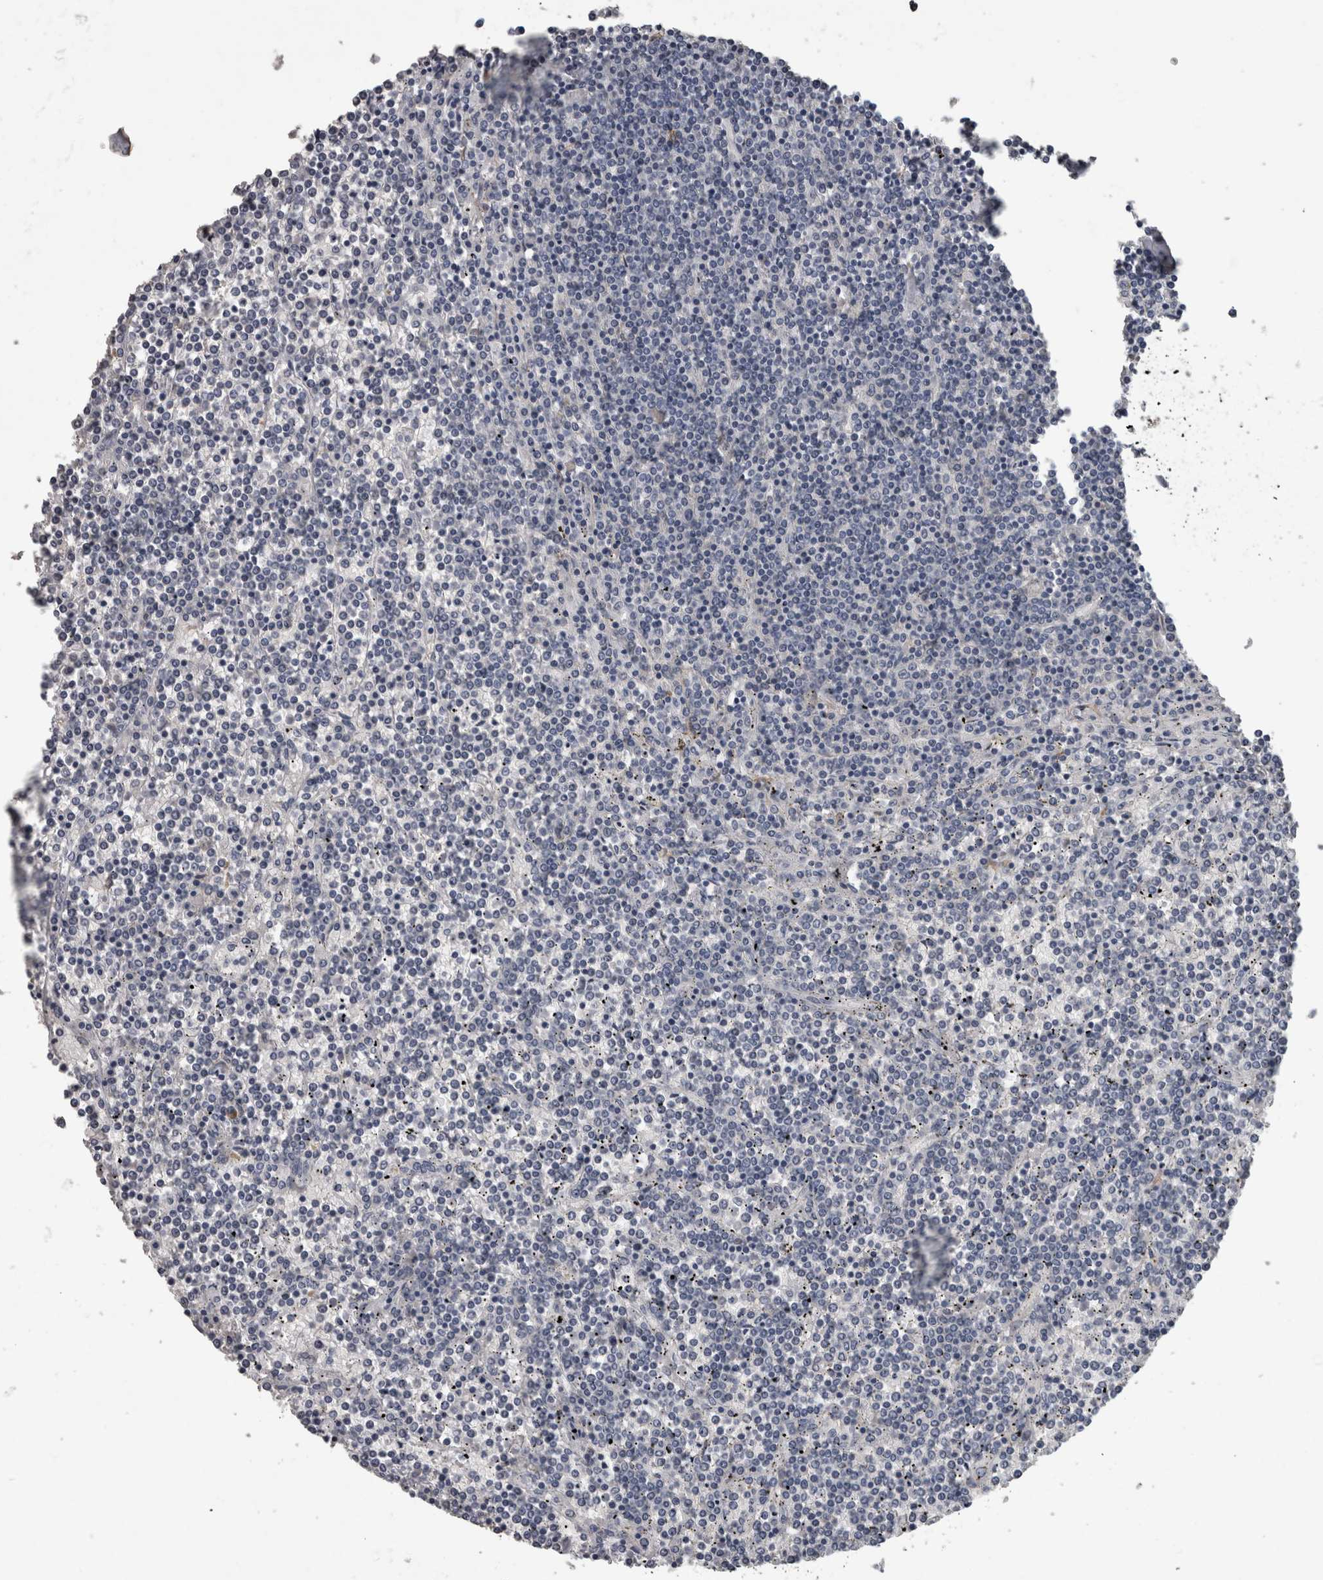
{"staining": {"intensity": "negative", "quantity": "none", "location": "none"}, "tissue": "lymphoma", "cell_type": "Tumor cells", "image_type": "cancer", "snomed": [{"axis": "morphology", "description": "Malignant lymphoma, non-Hodgkin's type, Low grade"}, {"axis": "topography", "description": "Spleen"}], "caption": "An IHC histopathology image of lymphoma is shown. There is no staining in tumor cells of lymphoma.", "gene": "EFEMP2", "patient": {"sex": "female", "age": 19}}